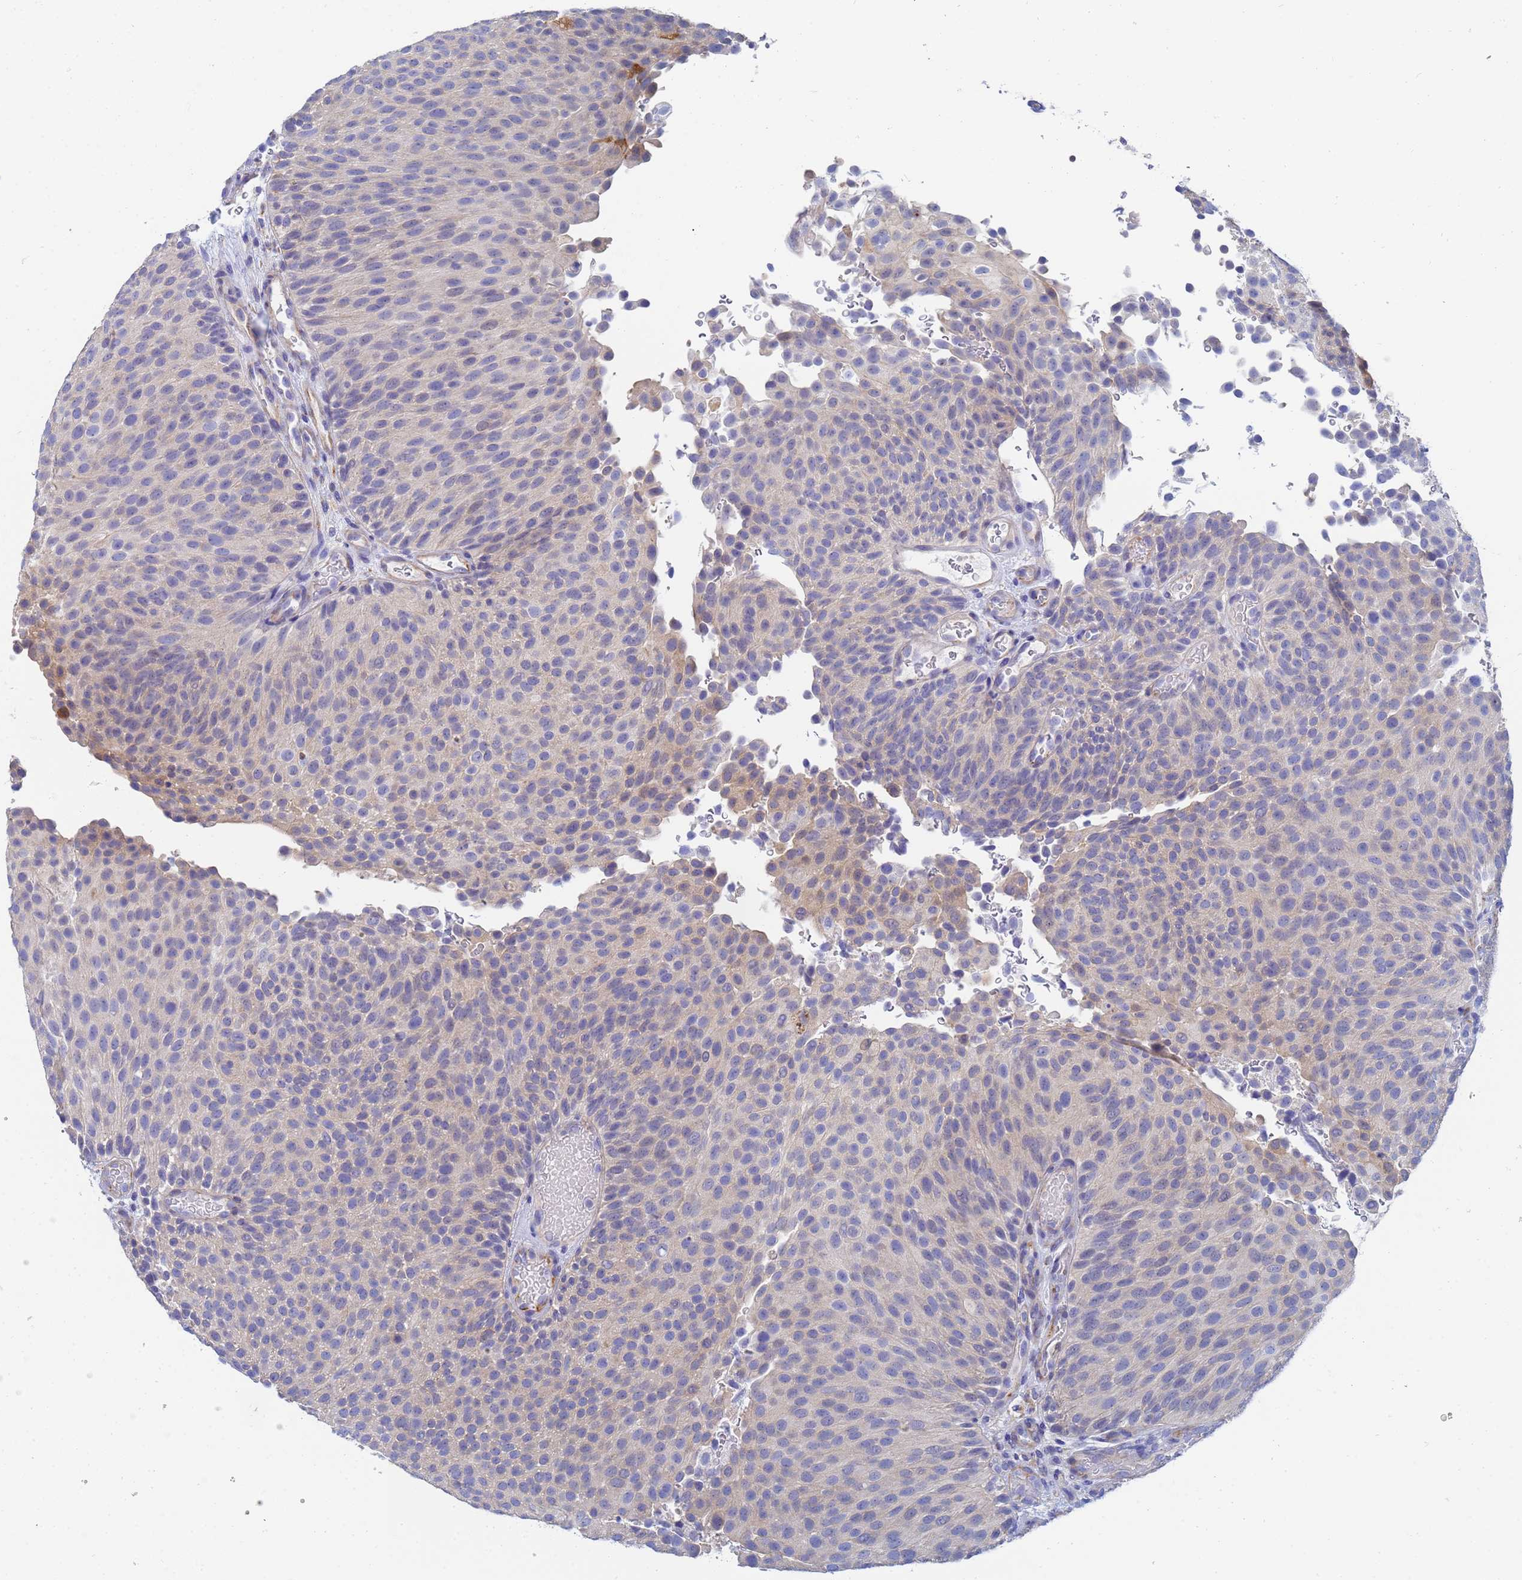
{"staining": {"intensity": "weak", "quantity": "<25%", "location": "cytoplasmic/membranous"}, "tissue": "urothelial cancer", "cell_type": "Tumor cells", "image_type": "cancer", "snomed": [{"axis": "morphology", "description": "Urothelial carcinoma, Low grade"}, {"axis": "topography", "description": "Urinary bladder"}], "caption": "Immunohistochemistry photomicrograph of neoplastic tissue: urothelial cancer stained with DAB reveals no significant protein staining in tumor cells. The staining is performed using DAB brown chromogen with nuclei counter-stained in using hematoxylin.", "gene": "GCHFR", "patient": {"sex": "male", "age": 78}}